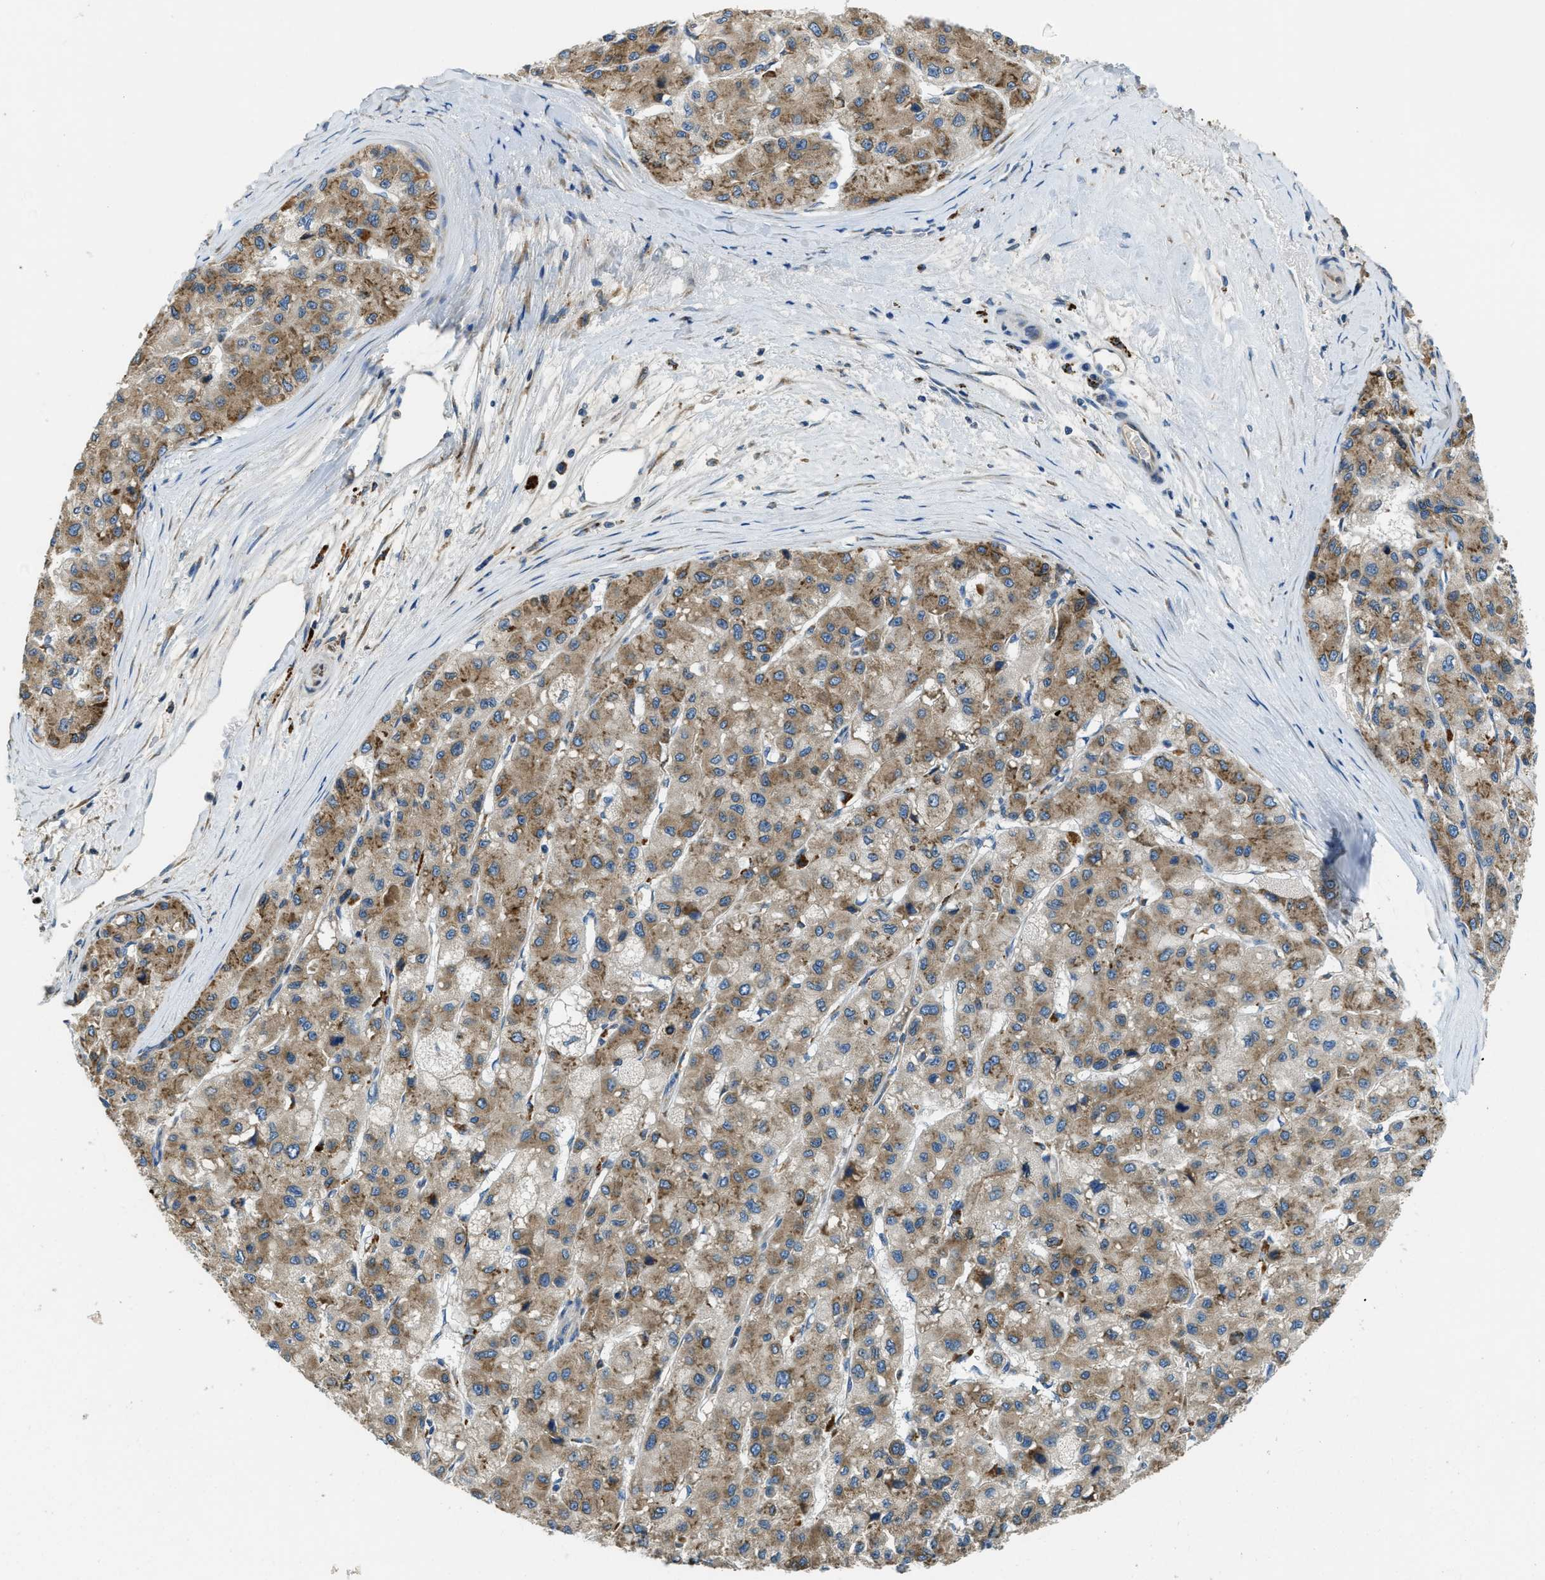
{"staining": {"intensity": "moderate", "quantity": ">75%", "location": "cytoplasmic/membranous"}, "tissue": "liver cancer", "cell_type": "Tumor cells", "image_type": "cancer", "snomed": [{"axis": "morphology", "description": "Carcinoma, Hepatocellular, NOS"}, {"axis": "topography", "description": "Liver"}], "caption": "Brown immunohistochemical staining in human liver cancer reveals moderate cytoplasmic/membranous expression in about >75% of tumor cells.", "gene": "SSR1", "patient": {"sex": "male", "age": 80}}